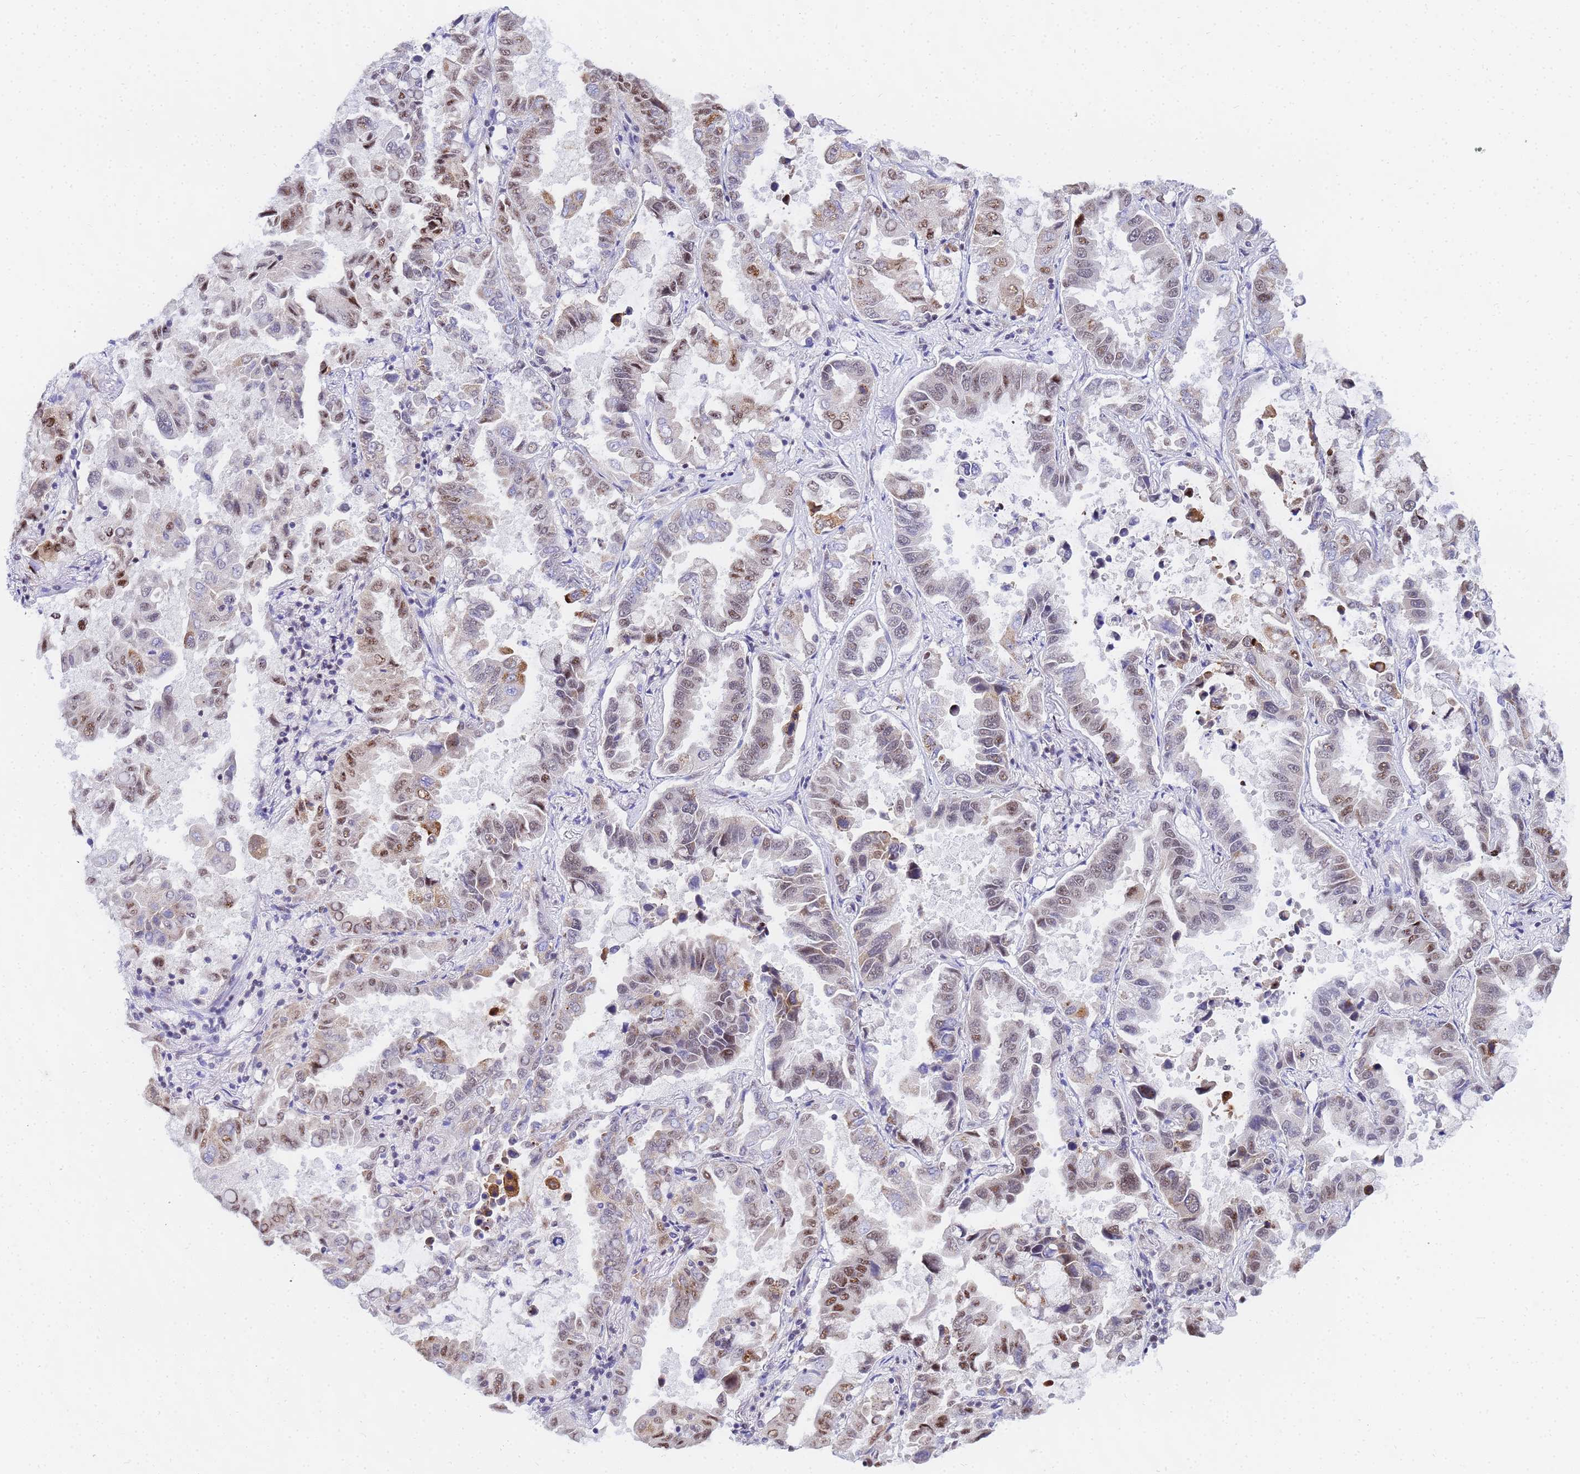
{"staining": {"intensity": "moderate", "quantity": "<25%", "location": "nuclear"}, "tissue": "lung cancer", "cell_type": "Tumor cells", "image_type": "cancer", "snomed": [{"axis": "morphology", "description": "Adenocarcinoma, NOS"}, {"axis": "topography", "description": "Lung"}], "caption": "Protein staining displays moderate nuclear positivity in approximately <25% of tumor cells in lung cancer (adenocarcinoma). (DAB (3,3'-diaminobenzidine) = brown stain, brightfield microscopy at high magnification).", "gene": "CKMT1A", "patient": {"sex": "male", "age": 64}}